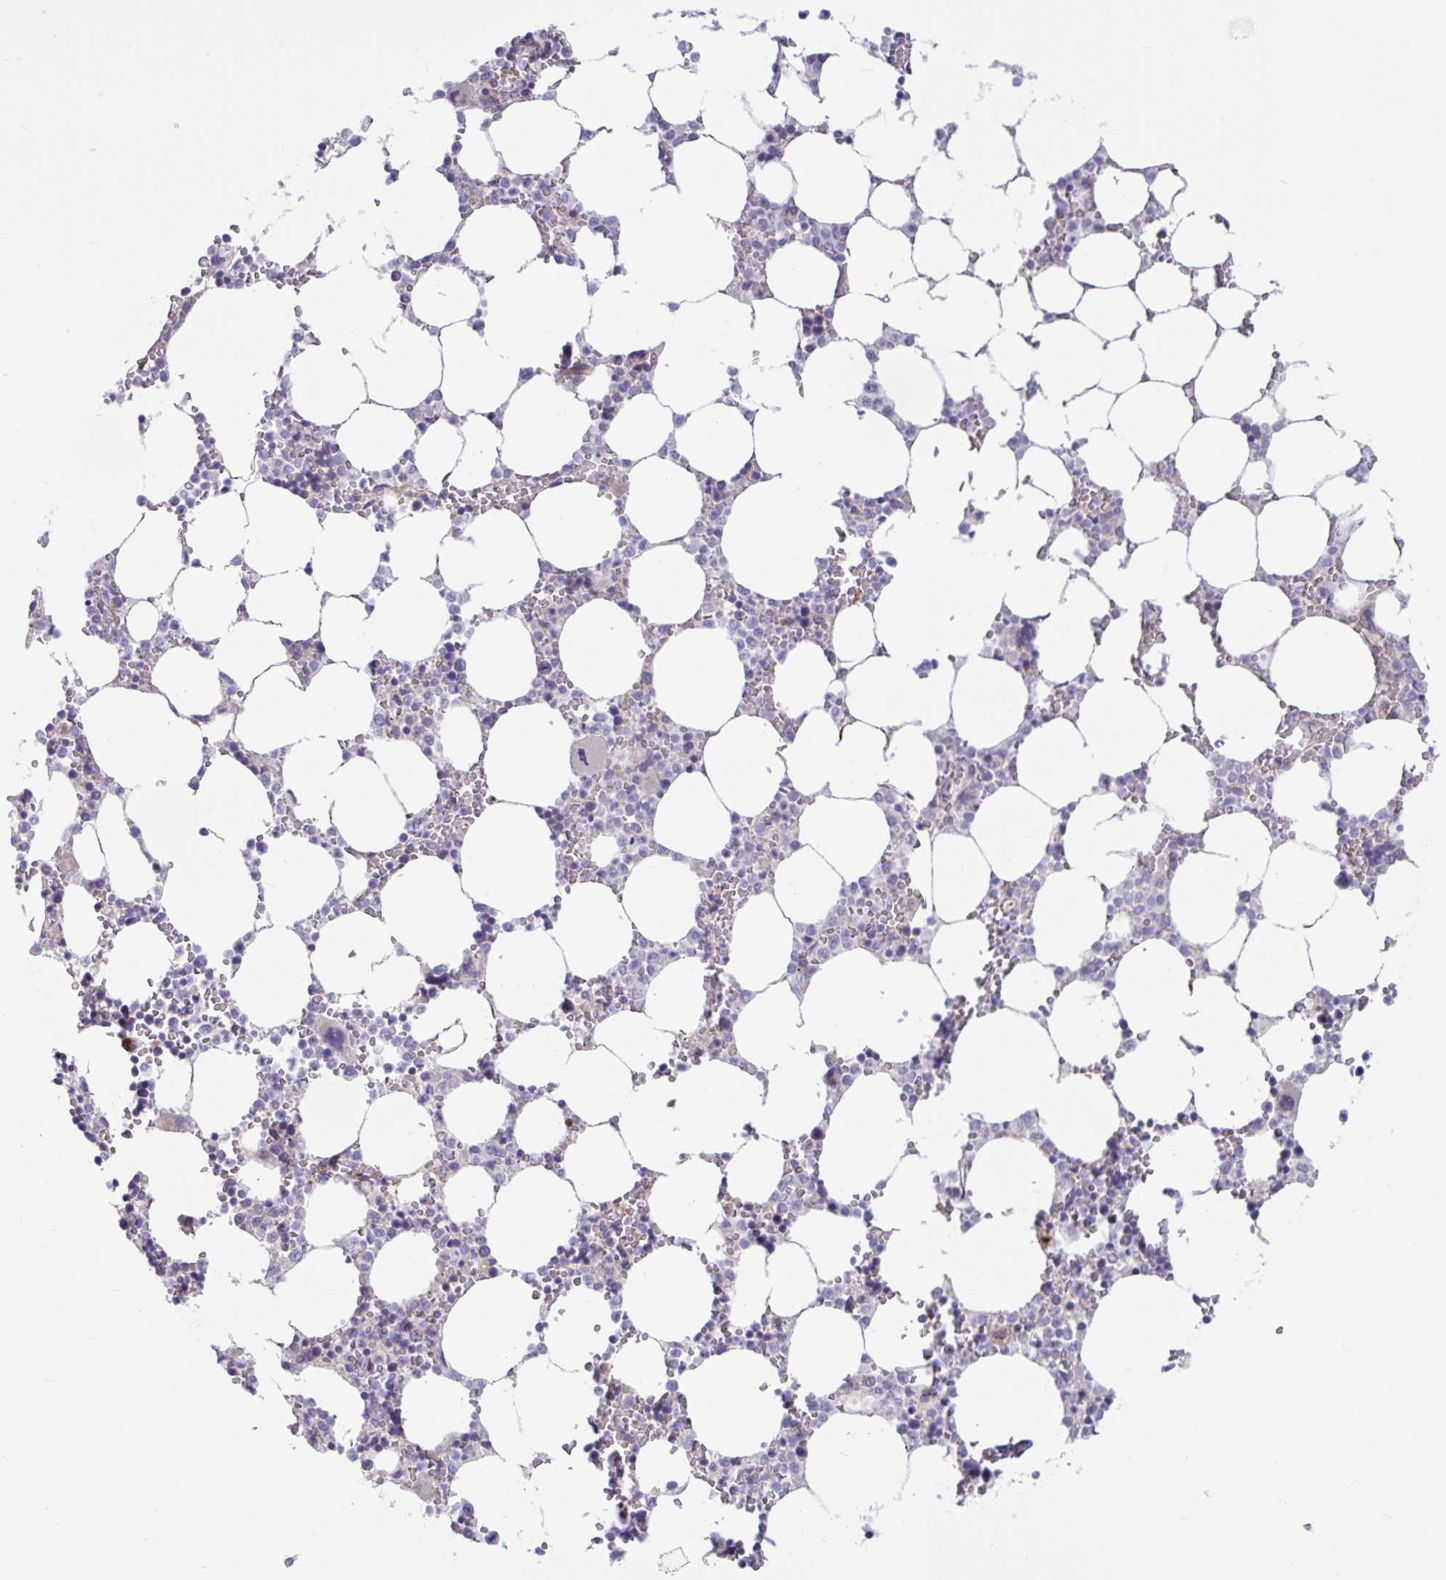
{"staining": {"intensity": "negative", "quantity": "none", "location": "none"}, "tissue": "bone marrow", "cell_type": "Hematopoietic cells", "image_type": "normal", "snomed": [{"axis": "morphology", "description": "Normal tissue, NOS"}, {"axis": "topography", "description": "Bone marrow"}], "caption": "Hematopoietic cells show no significant protein expression in benign bone marrow. (DAB (3,3'-diaminobenzidine) immunohistochemistry visualized using brightfield microscopy, high magnification).", "gene": "IL37", "patient": {"sex": "male", "age": 64}}